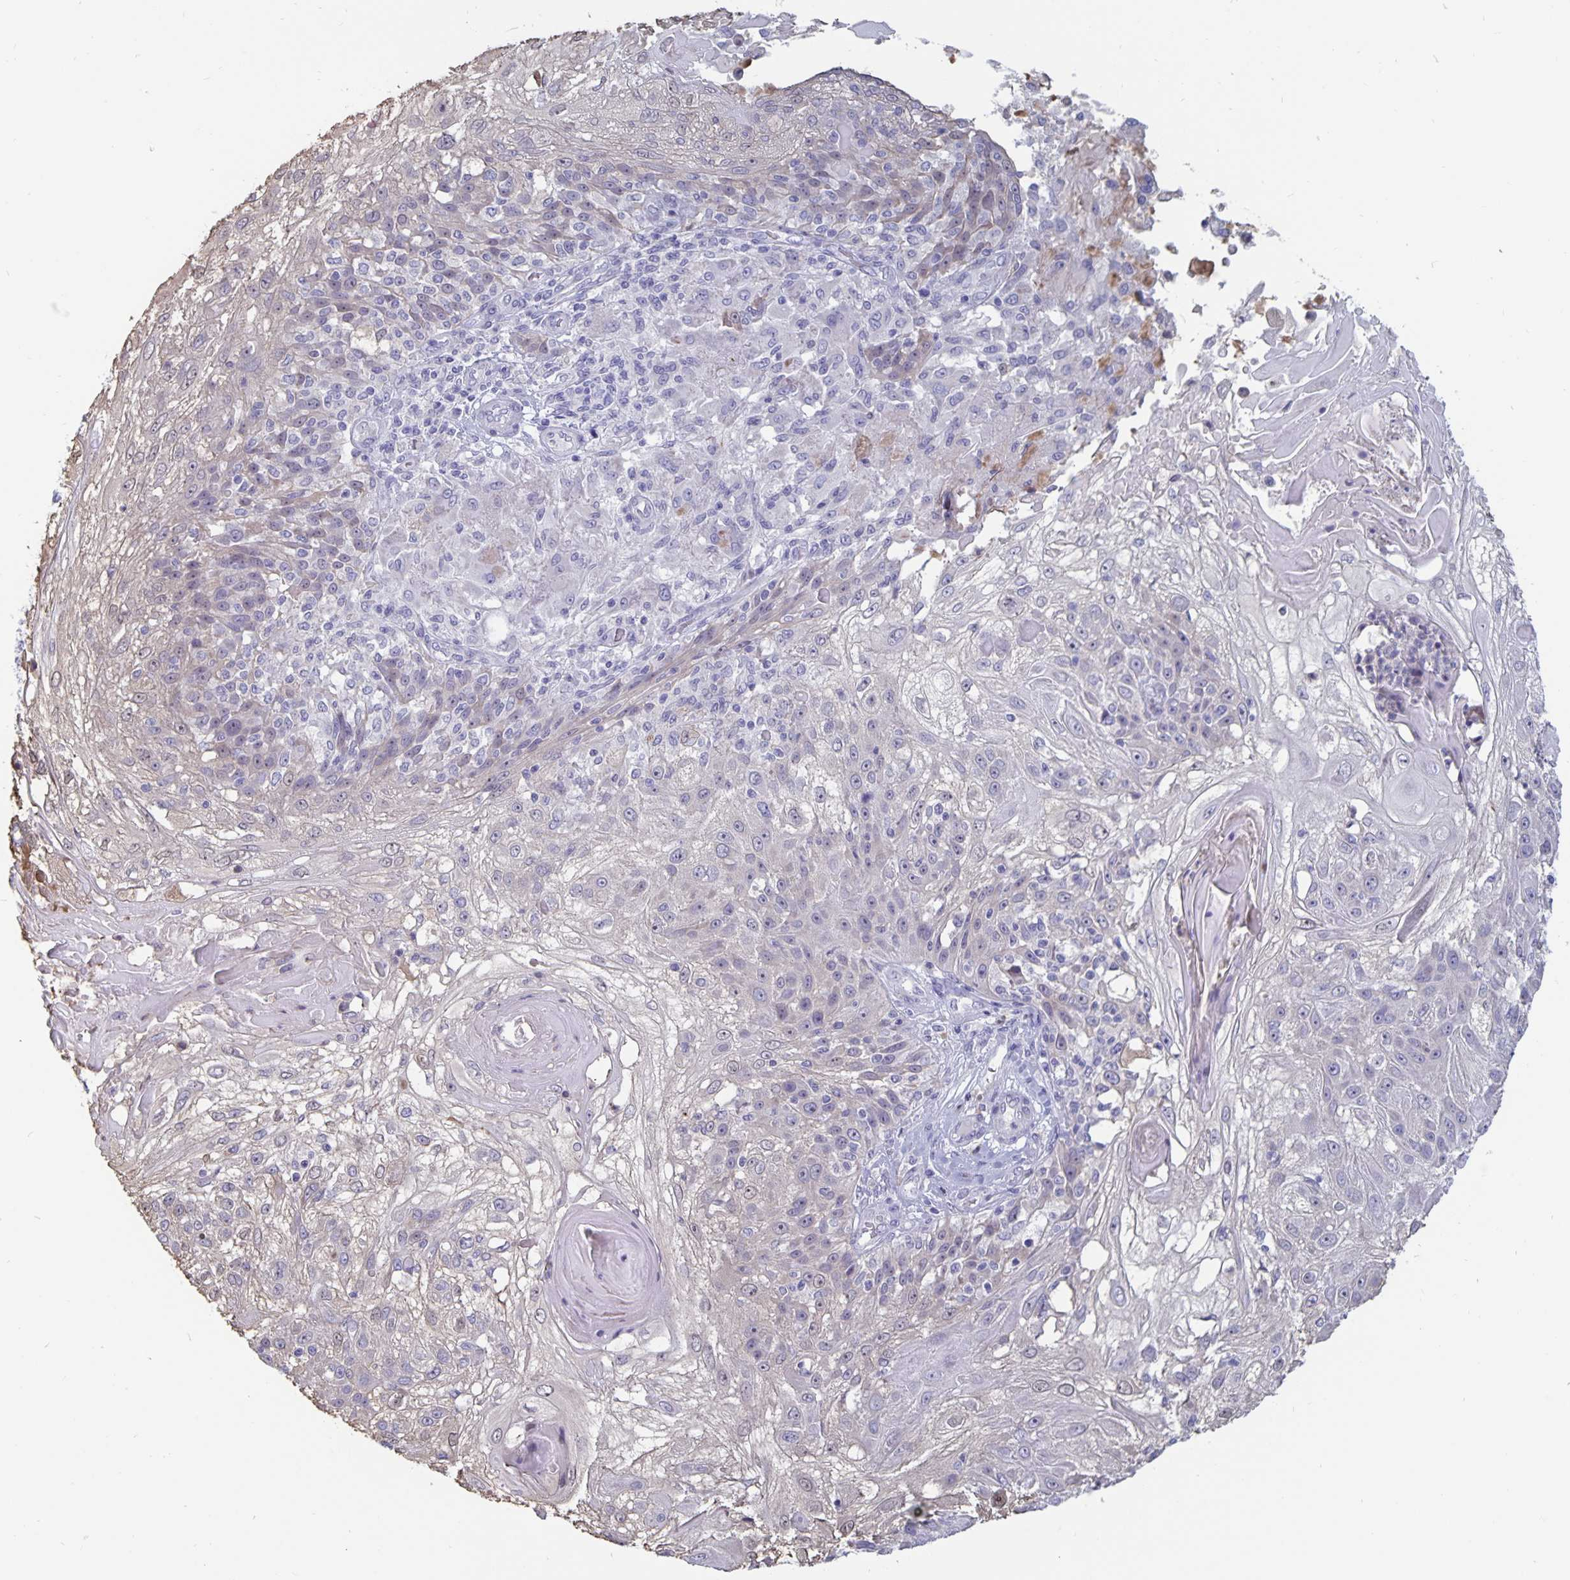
{"staining": {"intensity": "negative", "quantity": "none", "location": "none"}, "tissue": "skin cancer", "cell_type": "Tumor cells", "image_type": "cancer", "snomed": [{"axis": "morphology", "description": "Normal tissue, NOS"}, {"axis": "morphology", "description": "Squamous cell carcinoma, NOS"}, {"axis": "topography", "description": "Skin"}], "caption": "High magnification brightfield microscopy of skin cancer (squamous cell carcinoma) stained with DAB (3,3'-diaminobenzidine) (brown) and counterstained with hematoxylin (blue): tumor cells show no significant positivity.", "gene": "PLCB3", "patient": {"sex": "female", "age": 83}}